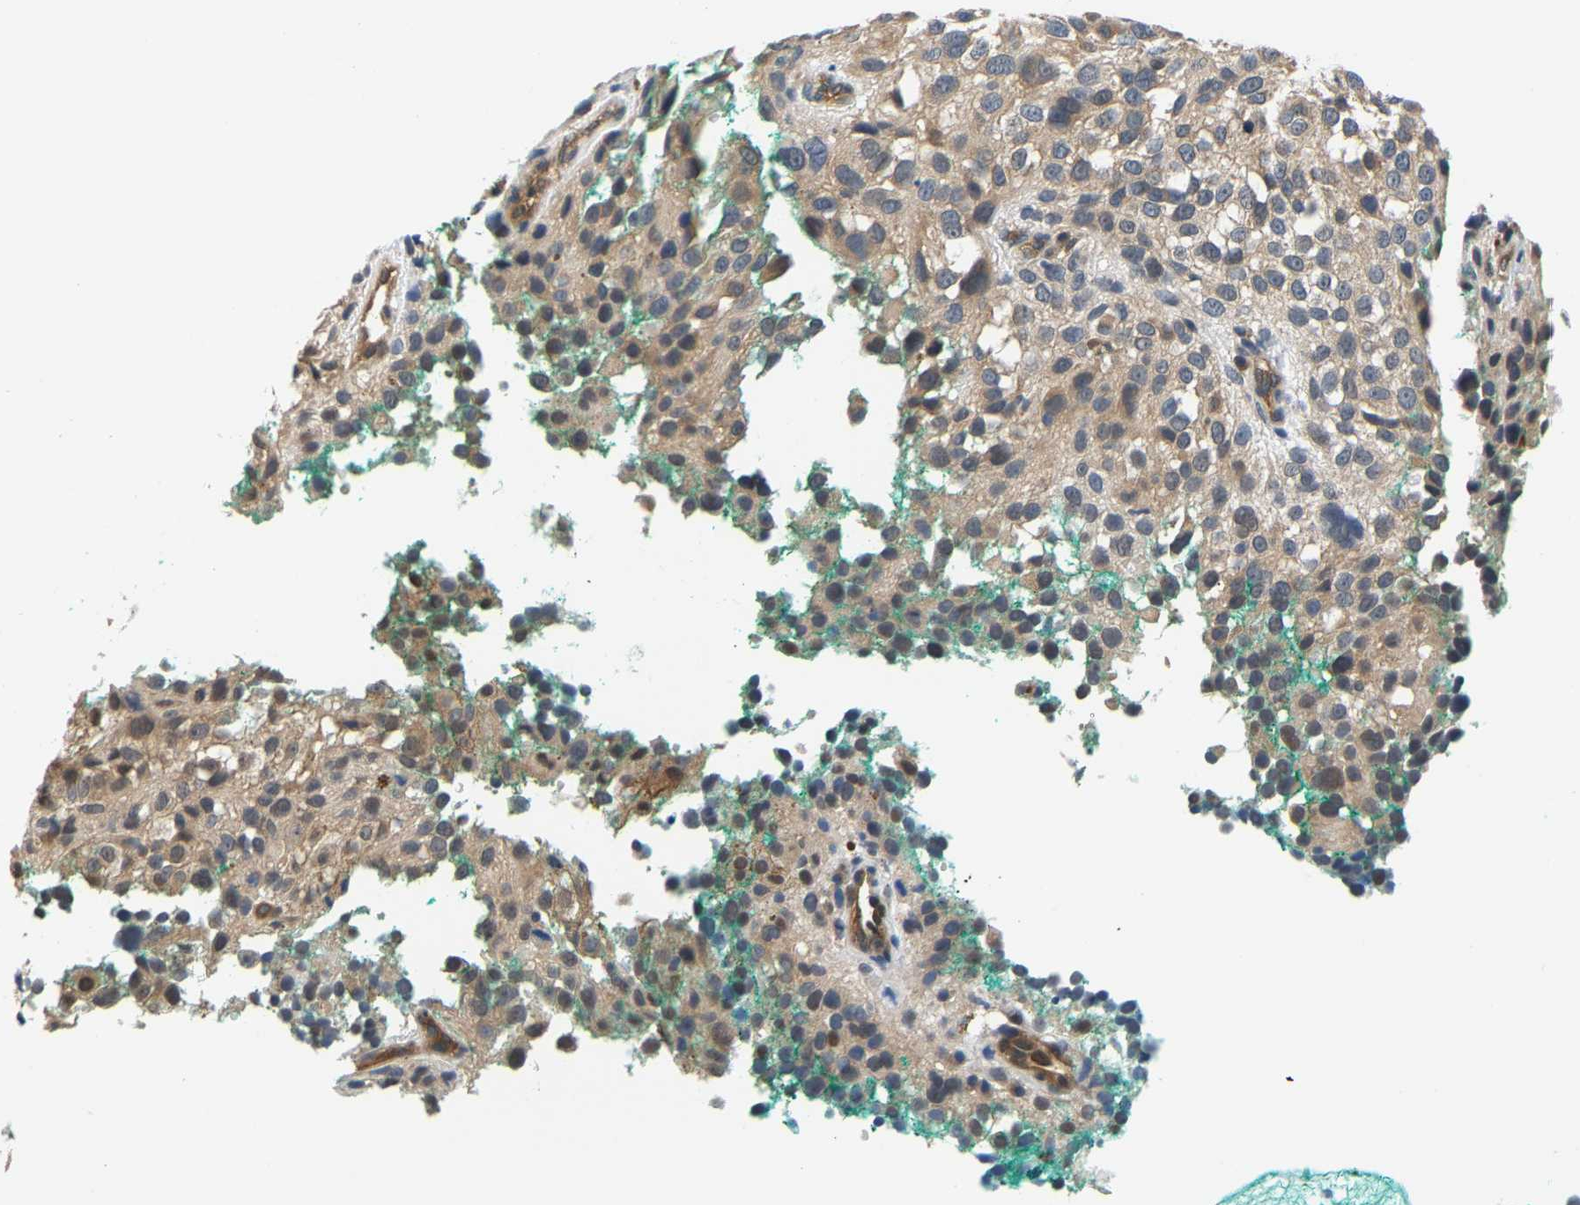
{"staining": {"intensity": "weak", "quantity": "25%-75%", "location": "cytoplasmic/membranous"}, "tissue": "melanoma", "cell_type": "Tumor cells", "image_type": "cancer", "snomed": [{"axis": "morphology", "description": "Necrosis, NOS"}, {"axis": "morphology", "description": "Malignant melanoma, NOS"}, {"axis": "topography", "description": "Skin"}], "caption": "About 25%-75% of tumor cells in melanoma demonstrate weak cytoplasmic/membranous protein staining as visualized by brown immunohistochemical staining.", "gene": "ARHGEF12", "patient": {"sex": "female", "age": 87}}